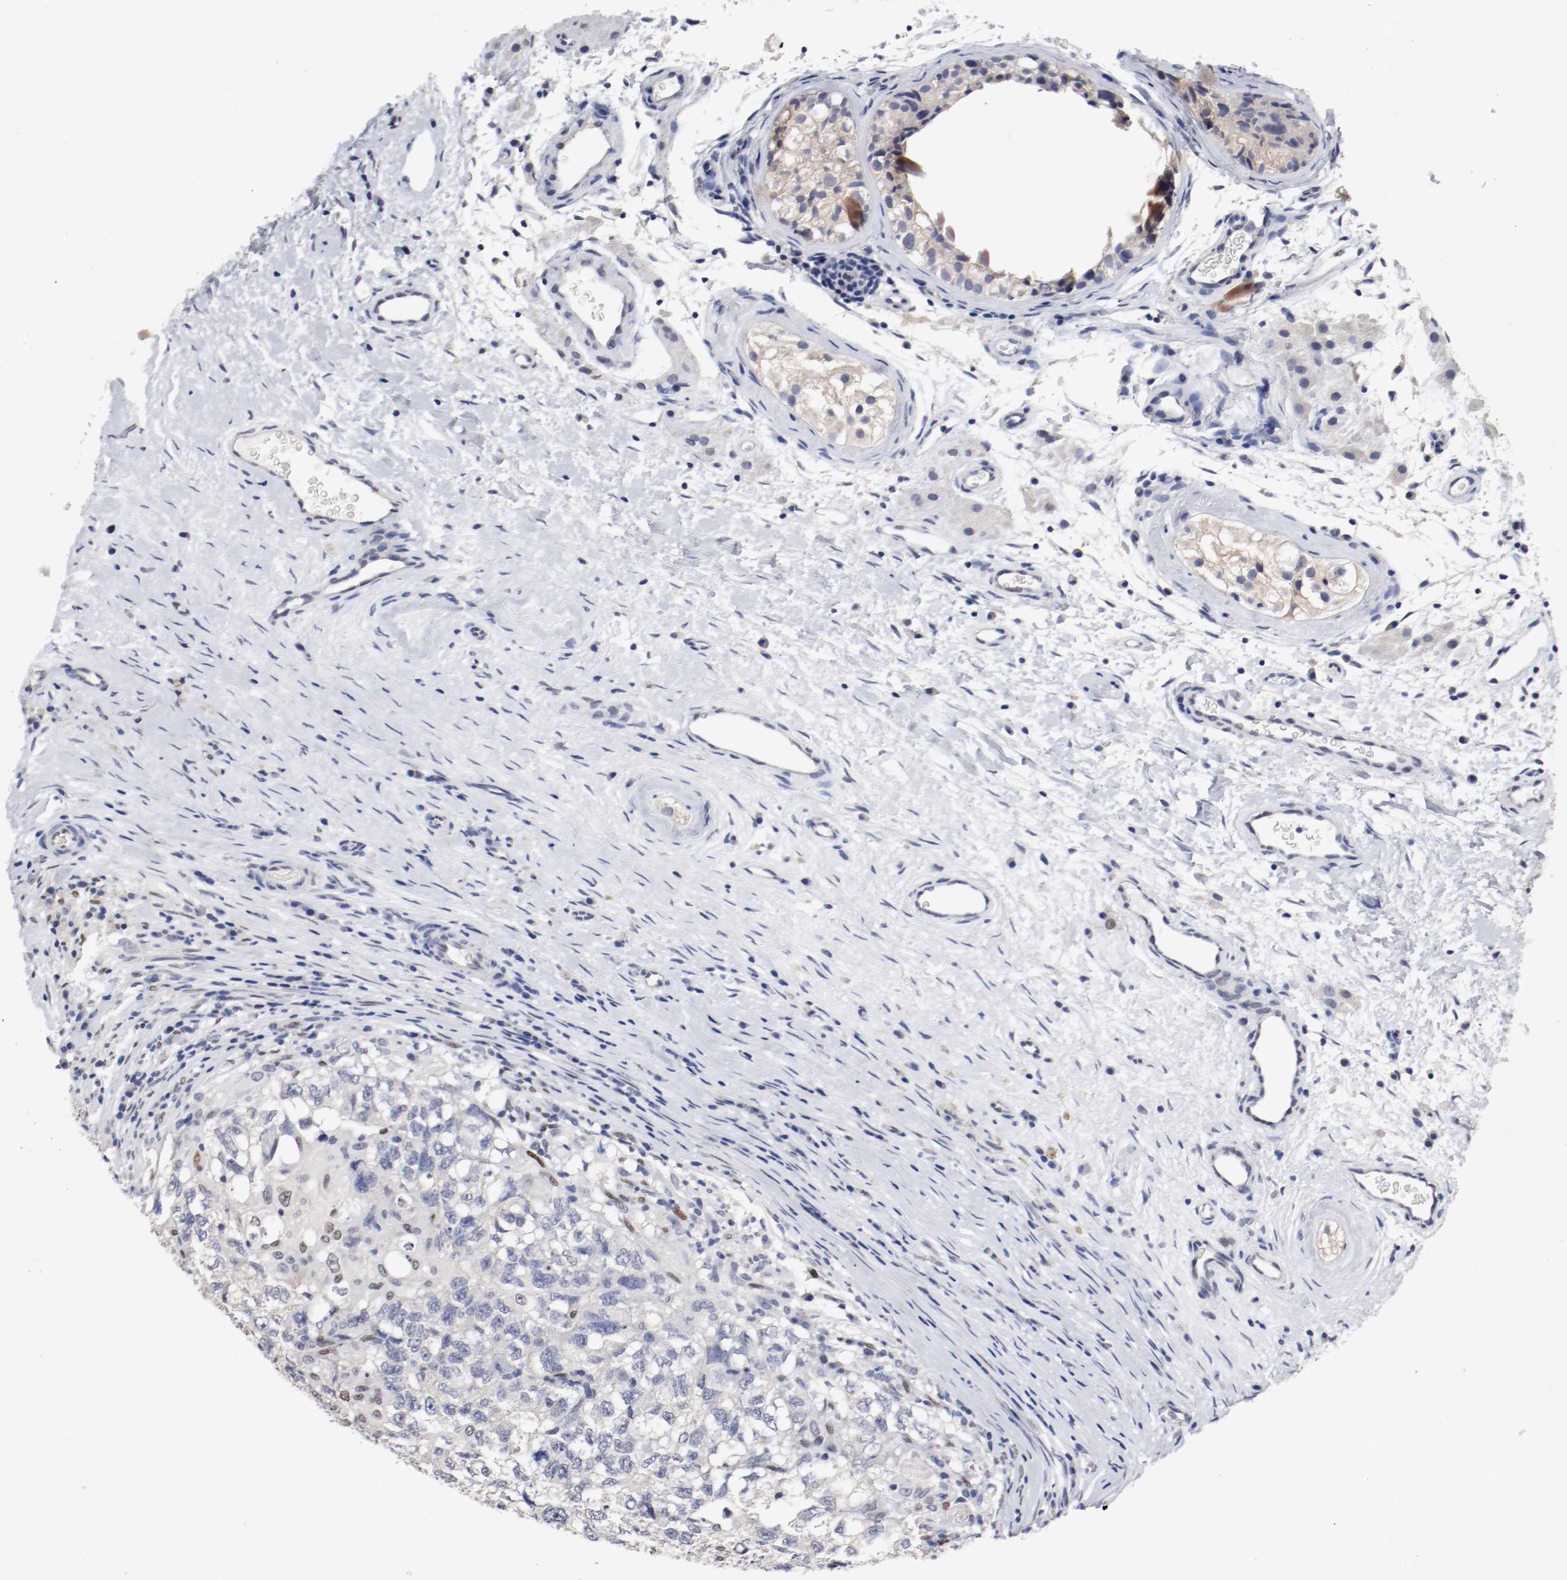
{"staining": {"intensity": "negative", "quantity": "none", "location": "none"}, "tissue": "testis cancer", "cell_type": "Tumor cells", "image_type": "cancer", "snomed": [{"axis": "morphology", "description": "Carcinoma, Embryonal, NOS"}, {"axis": "topography", "description": "Testis"}], "caption": "A high-resolution image shows immunohistochemistry (IHC) staining of testis embryonal carcinoma, which displays no significant expression in tumor cells.", "gene": "FOSL2", "patient": {"sex": "male", "age": 21}}